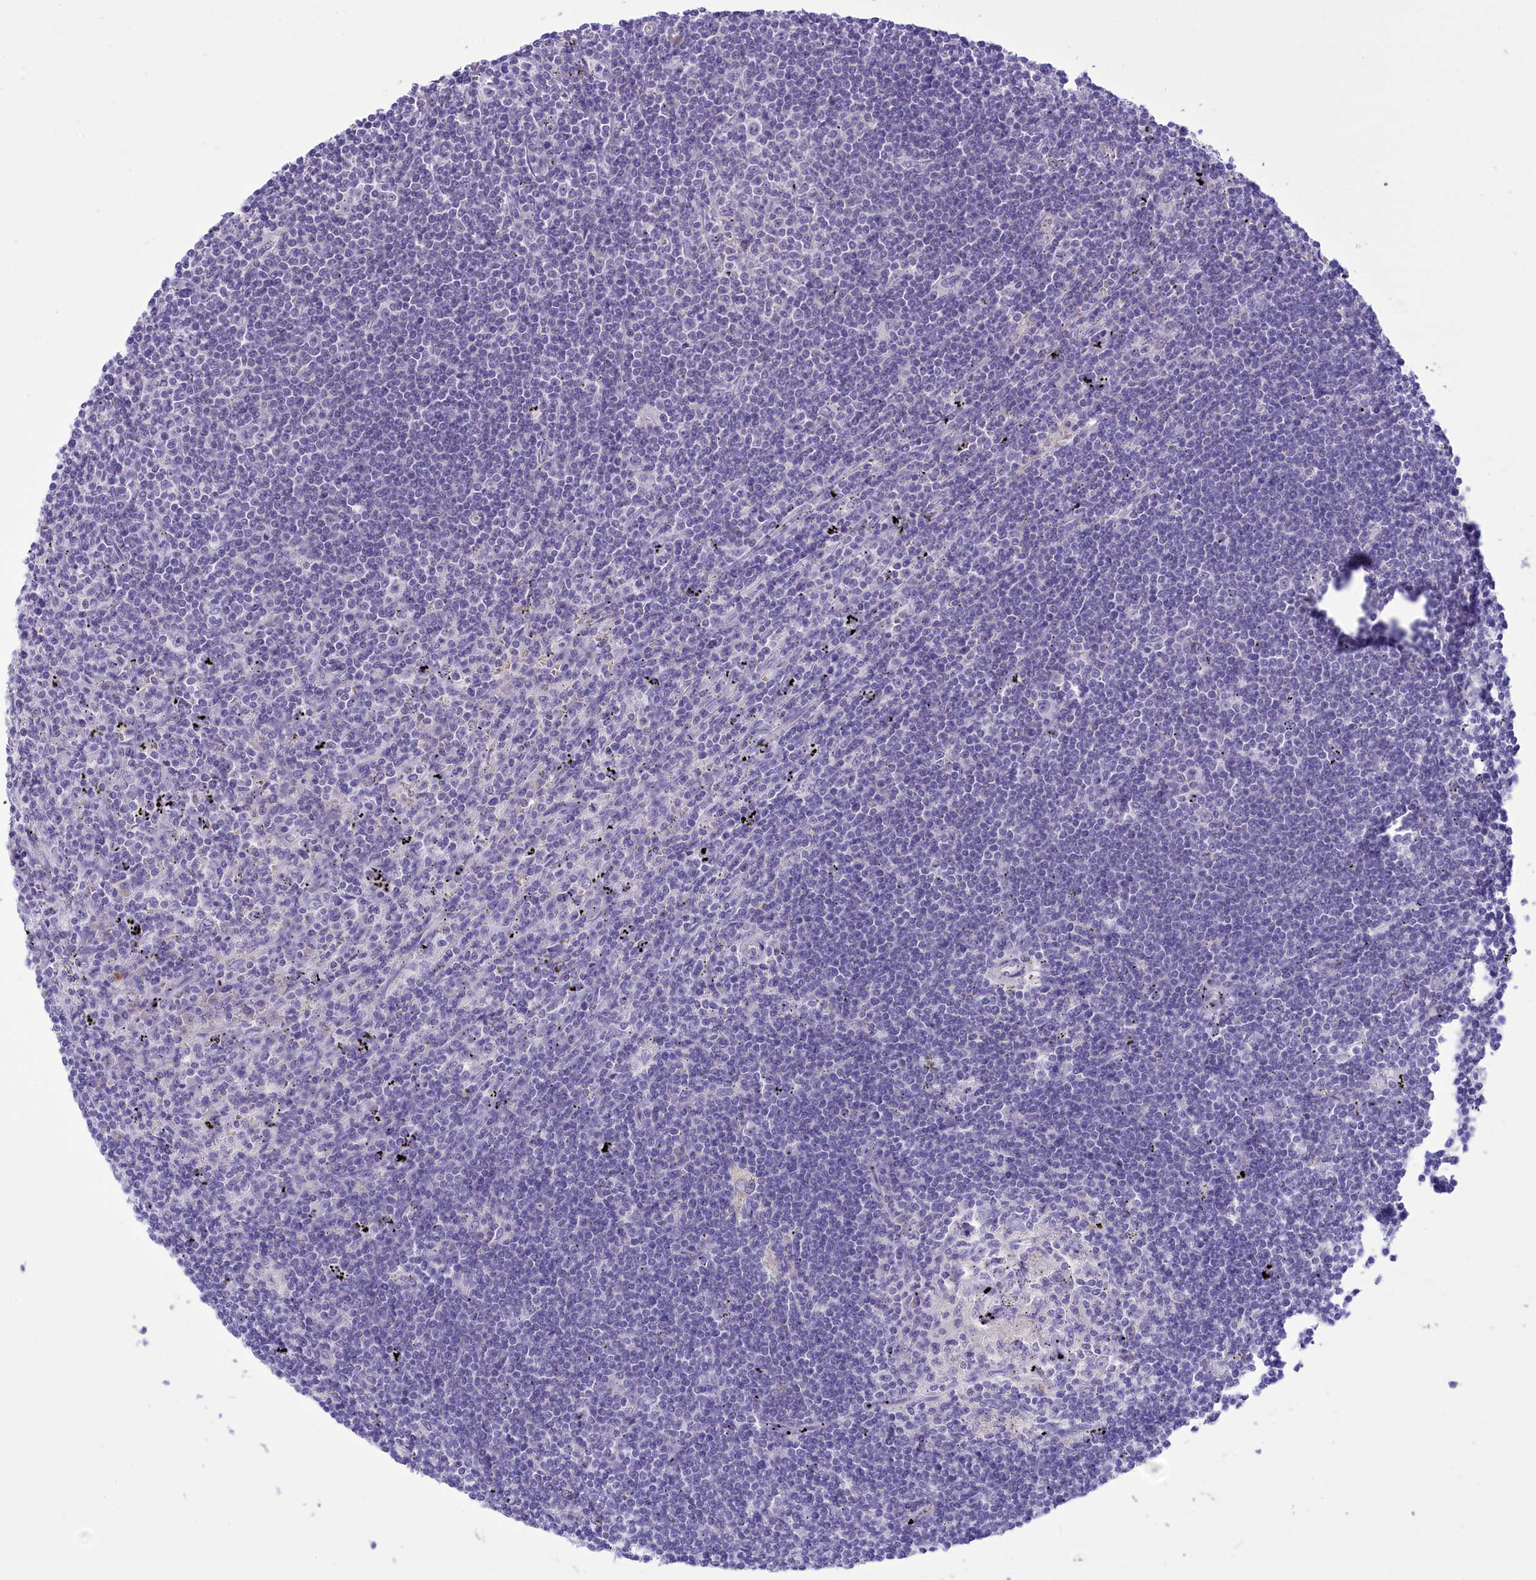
{"staining": {"intensity": "negative", "quantity": "none", "location": "none"}, "tissue": "lymphoma", "cell_type": "Tumor cells", "image_type": "cancer", "snomed": [{"axis": "morphology", "description": "Malignant lymphoma, non-Hodgkin's type, Low grade"}, {"axis": "topography", "description": "Spleen"}], "caption": "There is no significant staining in tumor cells of low-grade malignant lymphoma, non-Hodgkin's type.", "gene": "DCAF16", "patient": {"sex": "male", "age": 76}}